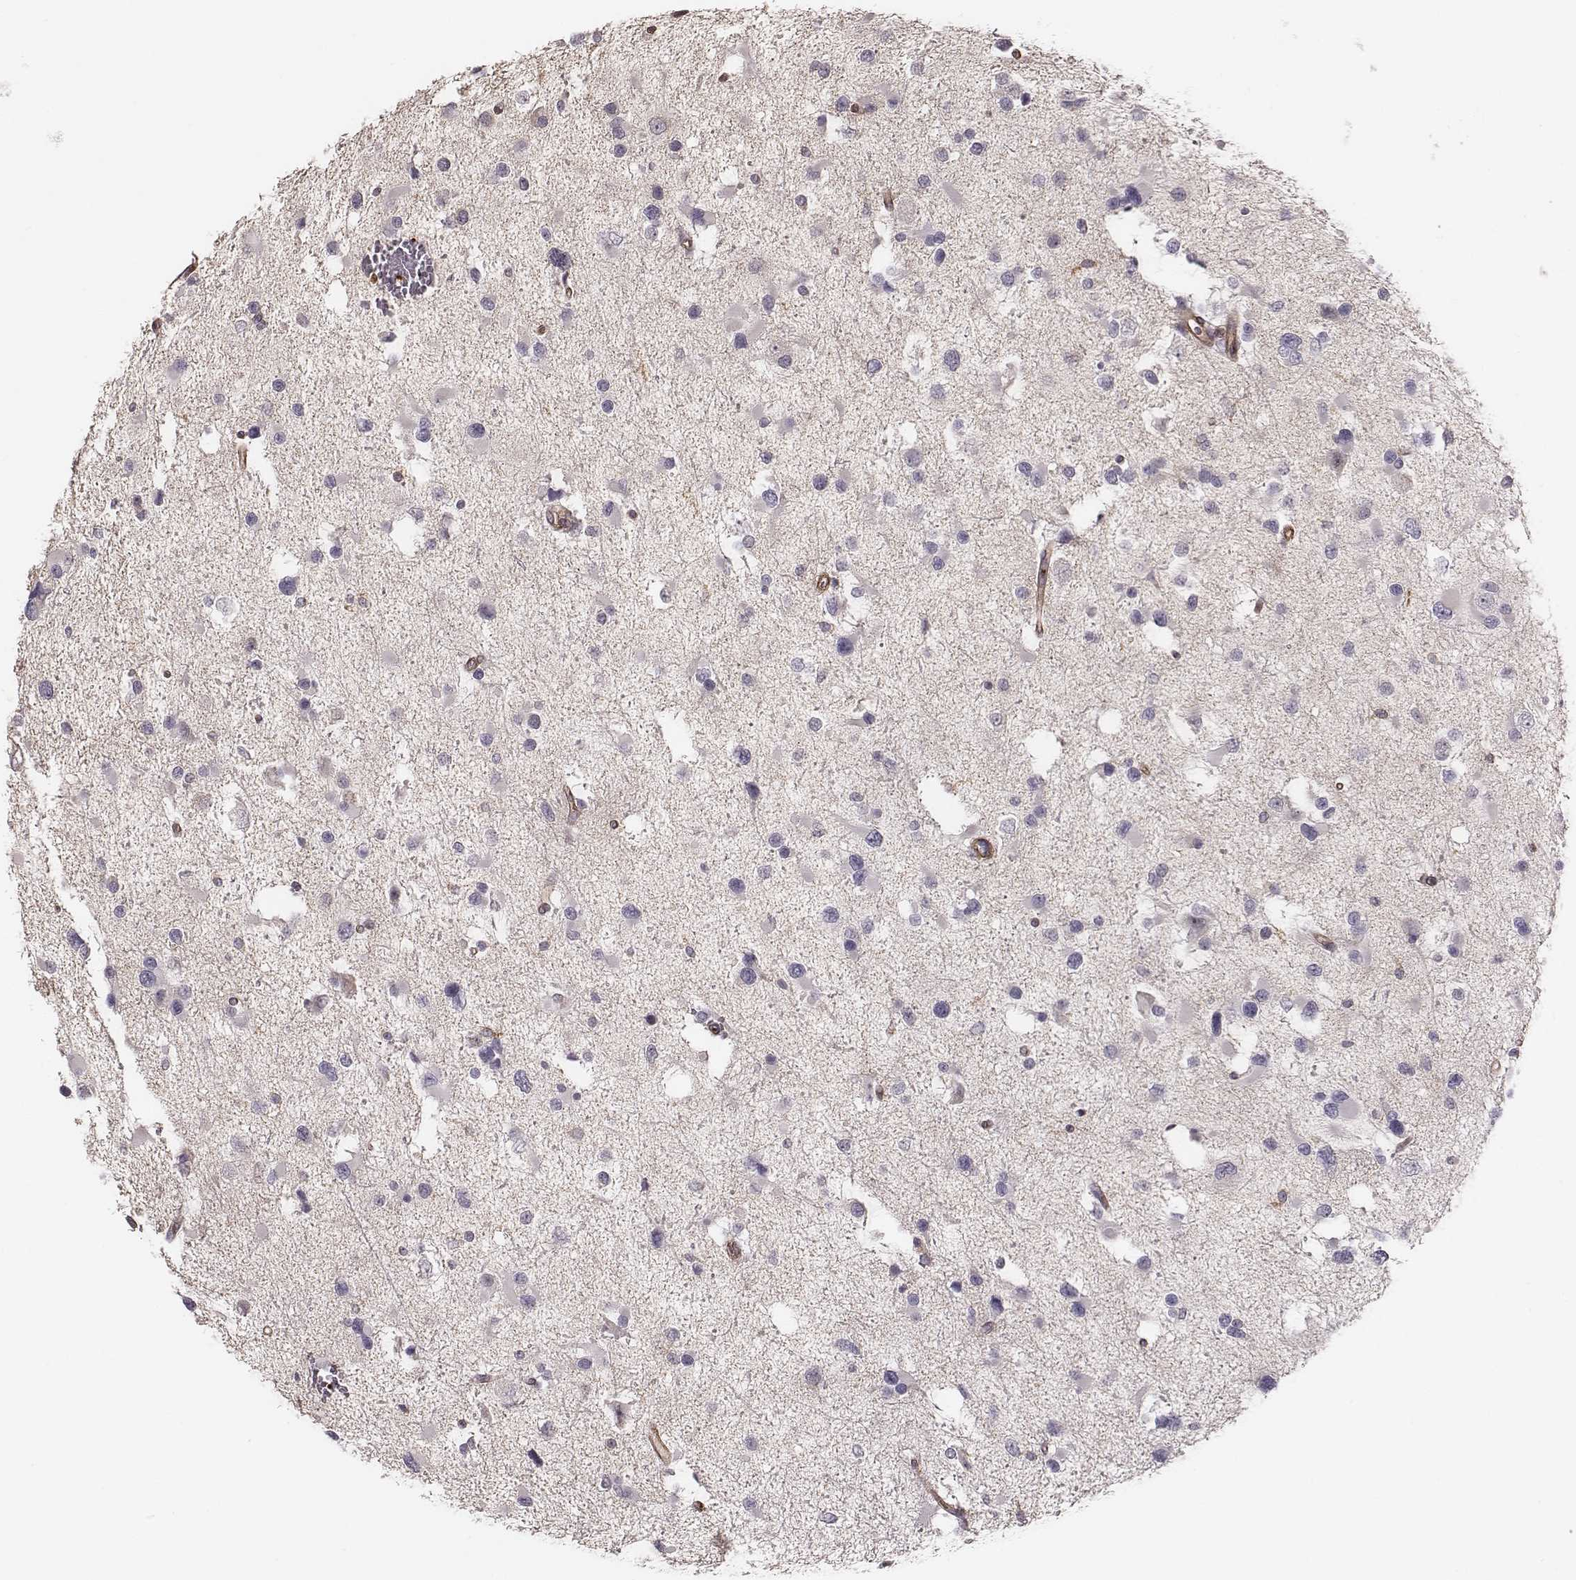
{"staining": {"intensity": "negative", "quantity": "none", "location": "none"}, "tissue": "glioma", "cell_type": "Tumor cells", "image_type": "cancer", "snomed": [{"axis": "morphology", "description": "Glioma, malignant, Low grade"}, {"axis": "topography", "description": "Brain"}], "caption": "This is a micrograph of IHC staining of low-grade glioma (malignant), which shows no staining in tumor cells.", "gene": "ZYX", "patient": {"sex": "female", "age": 32}}